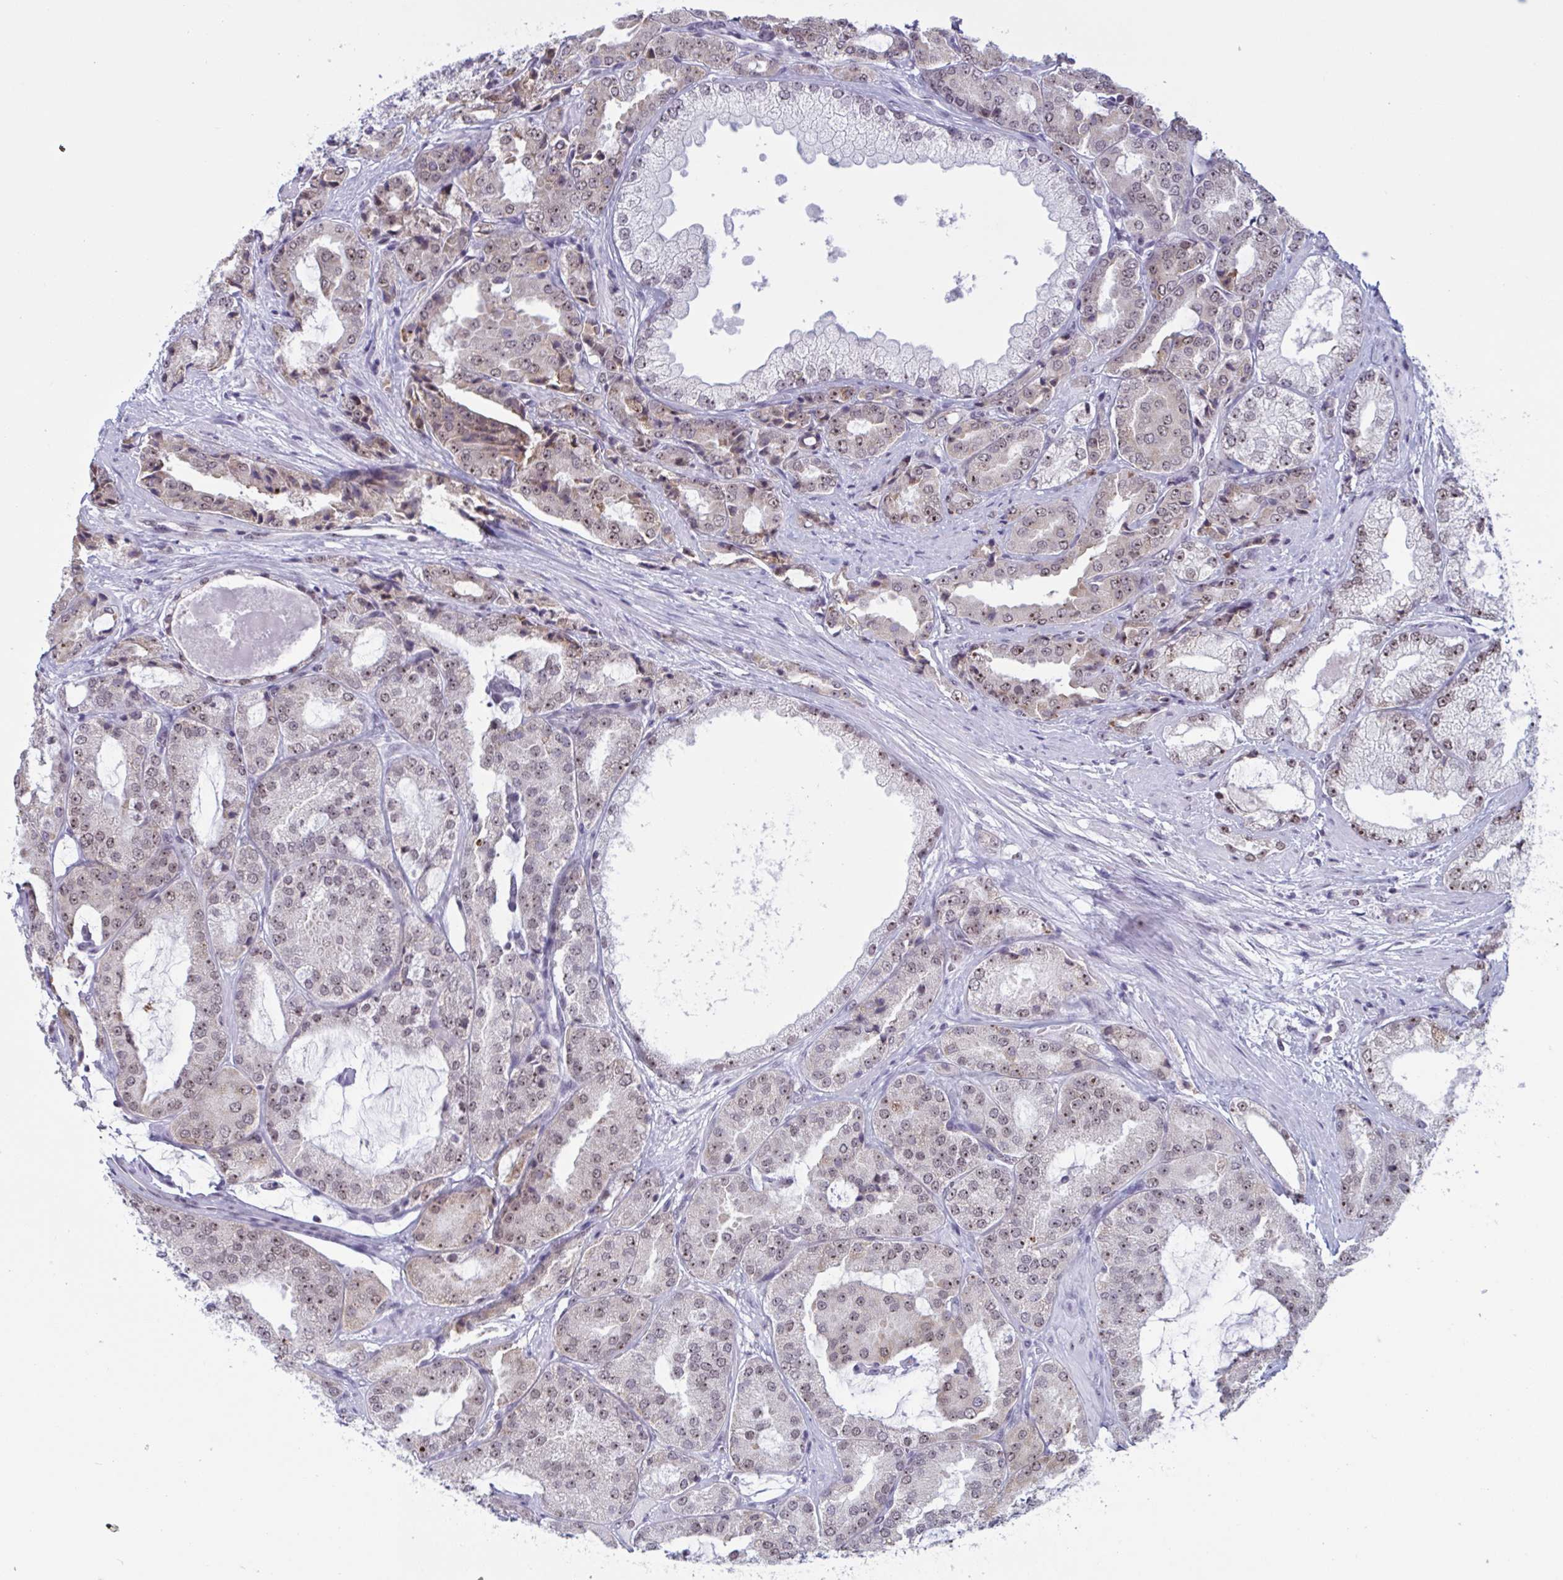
{"staining": {"intensity": "weak", "quantity": ">75%", "location": "nuclear"}, "tissue": "prostate cancer", "cell_type": "Tumor cells", "image_type": "cancer", "snomed": [{"axis": "morphology", "description": "Adenocarcinoma, High grade"}, {"axis": "topography", "description": "Prostate"}], "caption": "High-grade adenocarcinoma (prostate) stained for a protein (brown) exhibits weak nuclear positive positivity in approximately >75% of tumor cells.", "gene": "TGM6", "patient": {"sex": "male", "age": 68}}